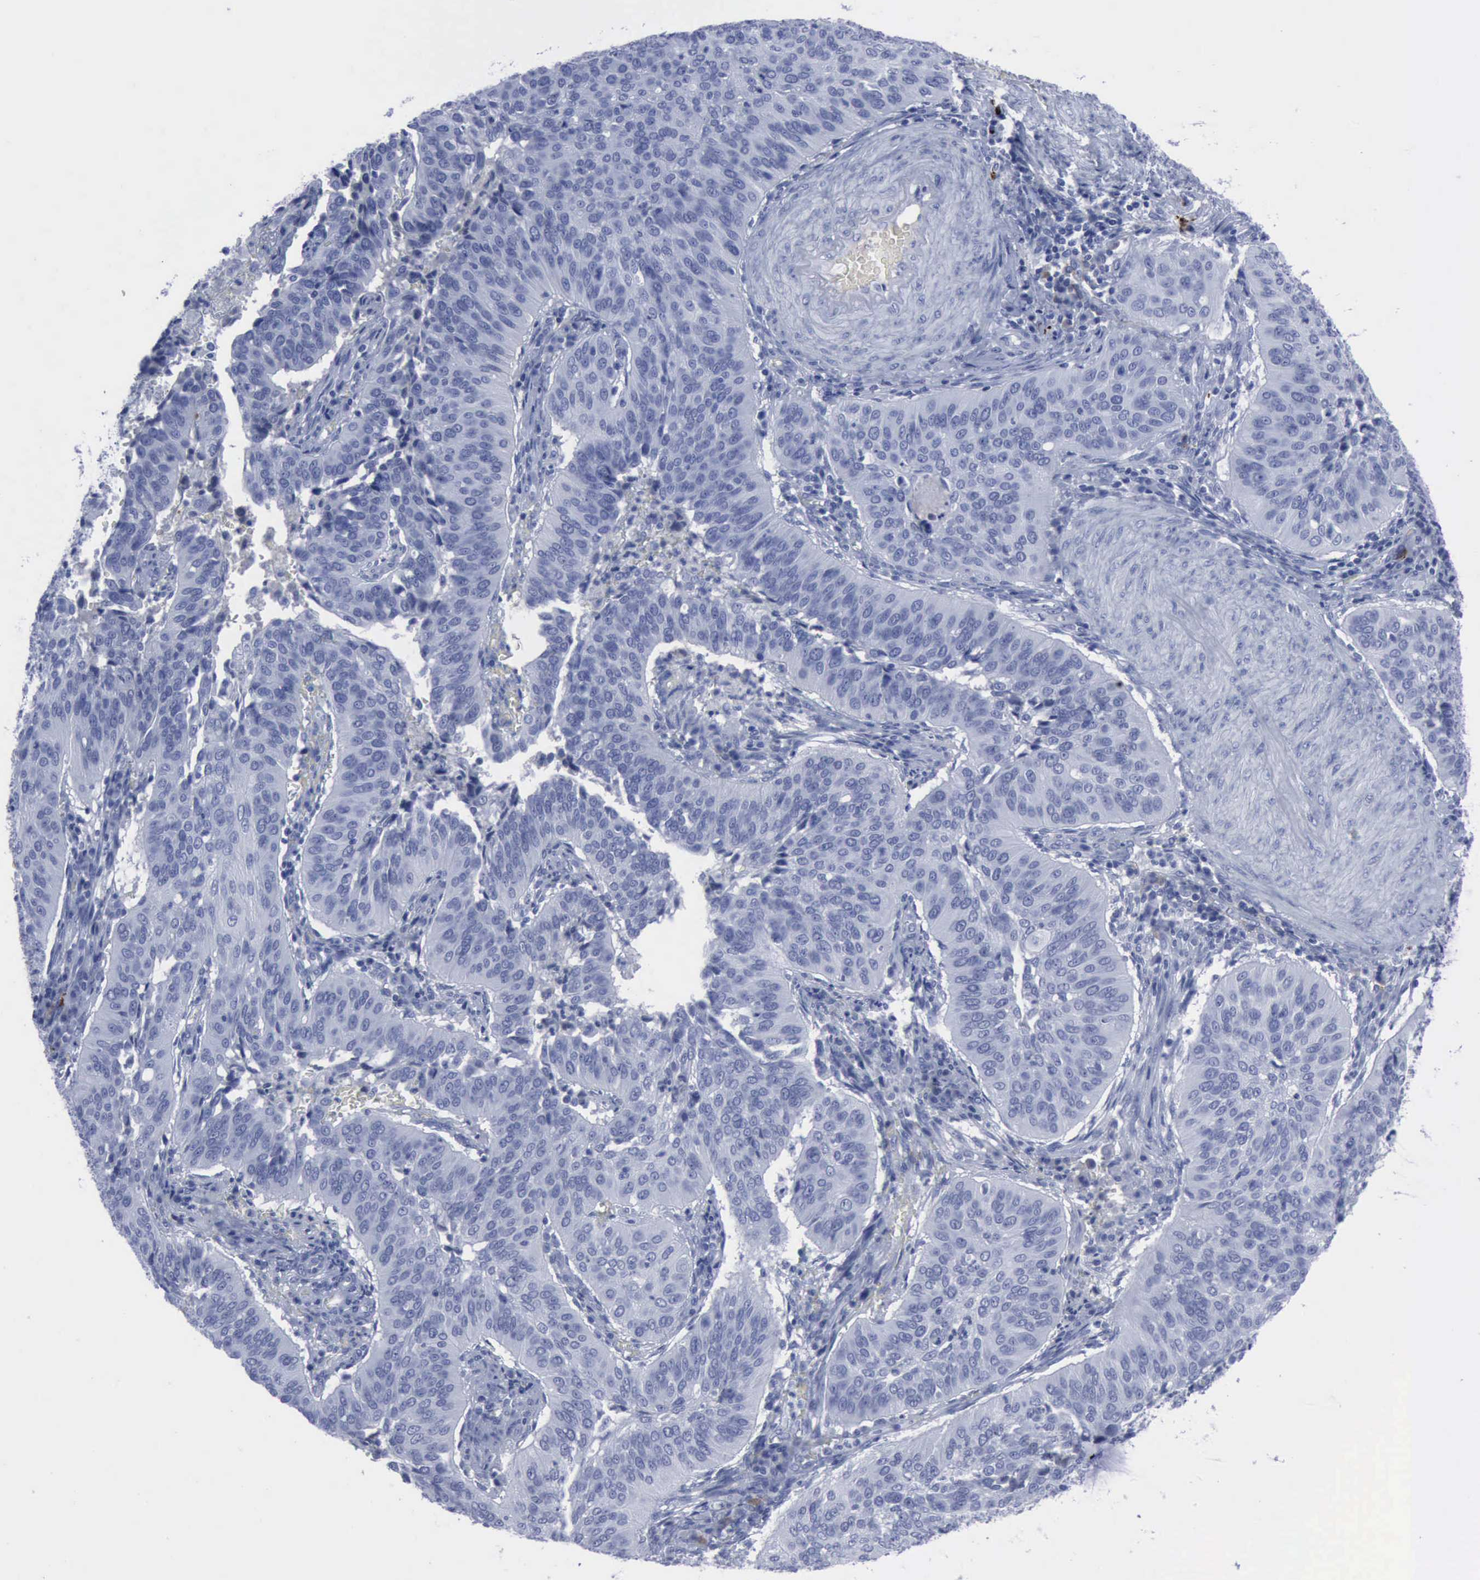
{"staining": {"intensity": "negative", "quantity": "none", "location": "none"}, "tissue": "cervical cancer", "cell_type": "Tumor cells", "image_type": "cancer", "snomed": [{"axis": "morphology", "description": "Squamous cell carcinoma, NOS"}, {"axis": "topography", "description": "Cervix"}], "caption": "DAB (3,3'-diaminobenzidine) immunohistochemical staining of cervical cancer demonstrates no significant expression in tumor cells.", "gene": "NGFR", "patient": {"sex": "female", "age": 39}}